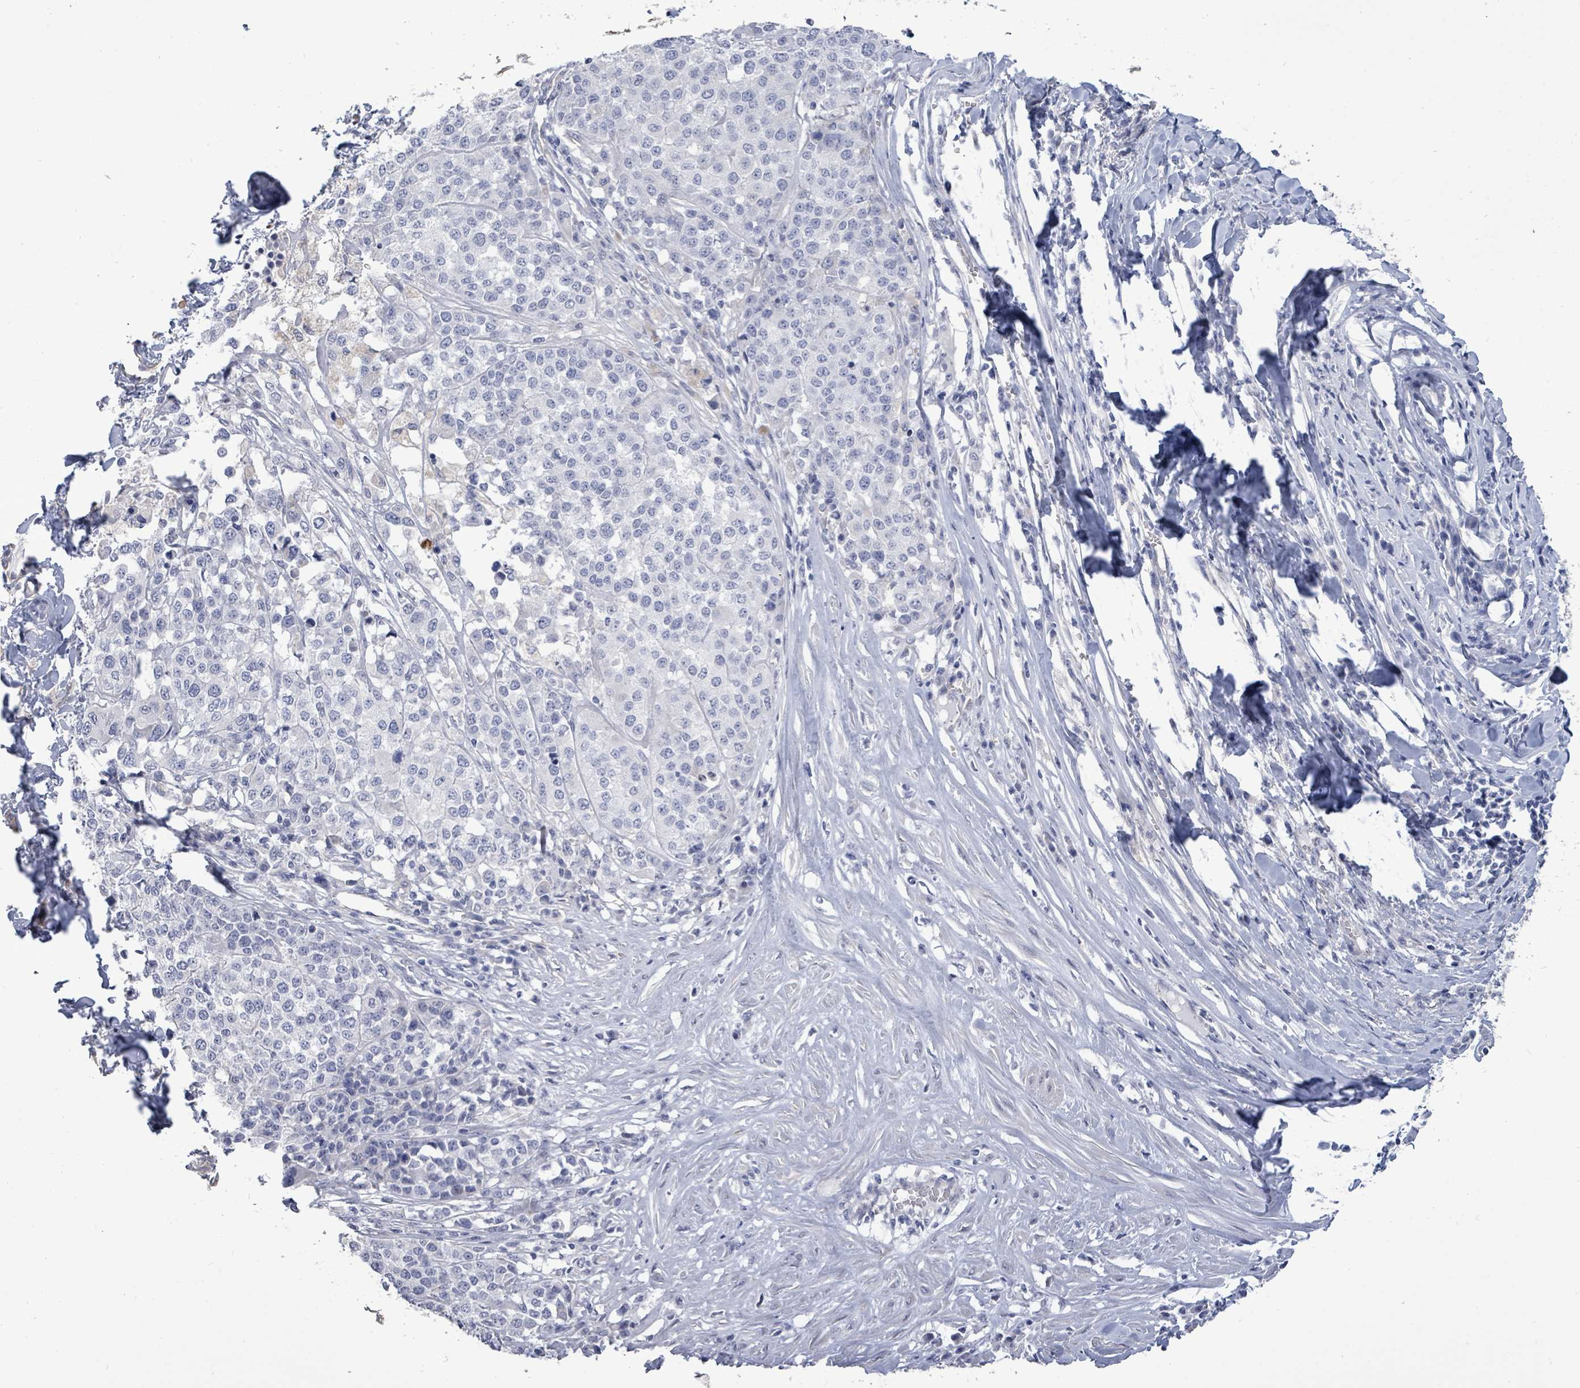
{"staining": {"intensity": "negative", "quantity": "none", "location": "none"}, "tissue": "melanoma", "cell_type": "Tumor cells", "image_type": "cancer", "snomed": [{"axis": "morphology", "description": "Malignant melanoma, Metastatic site"}, {"axis": "topography", "description": "Lymph node"}], "caption": "IHC micrograph of neoplastic tissue: human malignant melanoma (metastatic site) stained with DAB (3,3'-diaminobenzidine) reveals no significant protein expression in tumor cells. (Immunohistochemistry (ihc), brightfield microscopy, high magnification).", "gene": "CT45A5", "patient": {"sex": "male", "age": 44}}